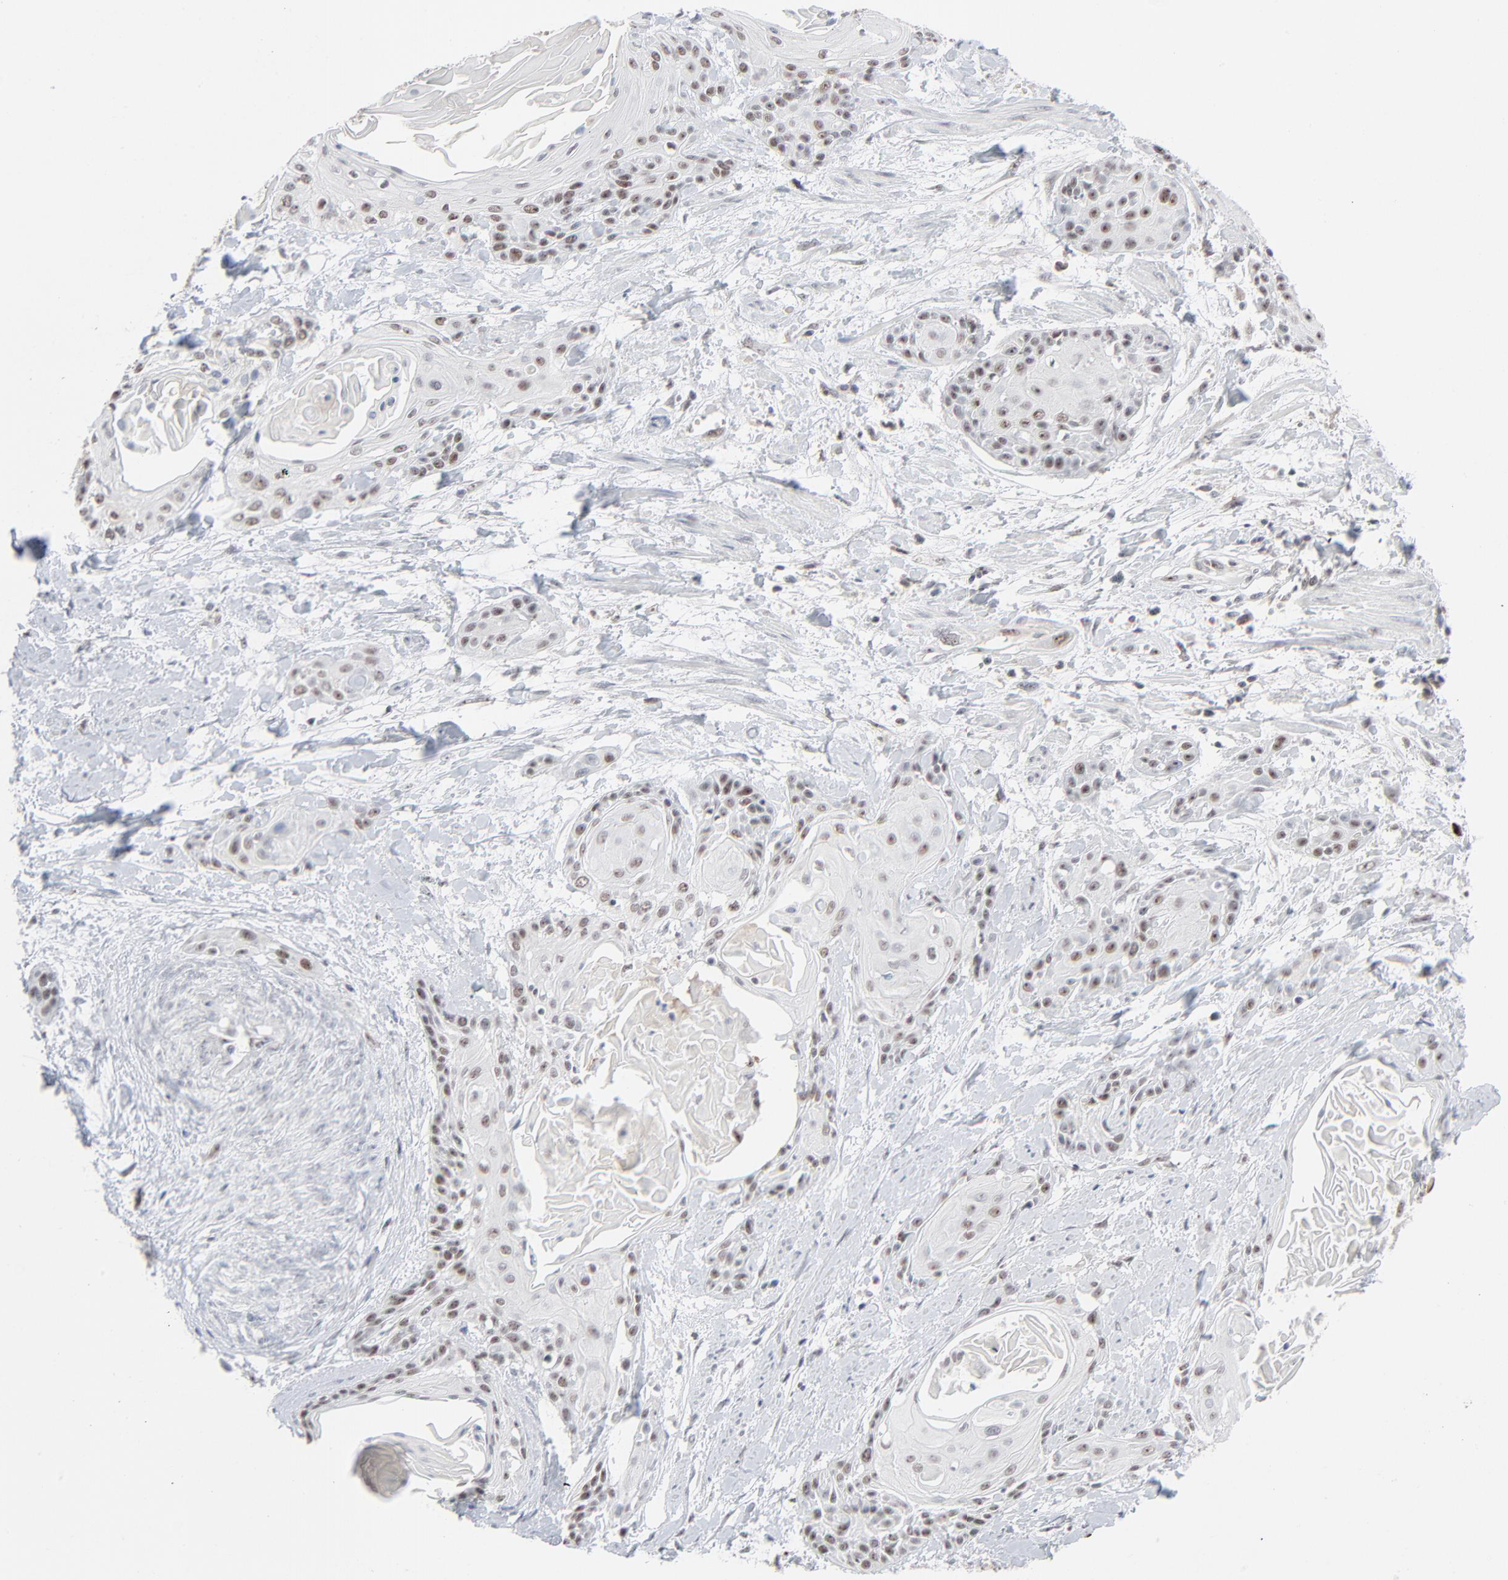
{"staining": {"intensity": "weak", "quantity": "25%-75%", "location": "nuclear"}, "tissue": "cervical cancer", "cell_type": "Tumor cells", "image_type": "cancer", "snomed": [{"axis": "morphology", "description": "Squamous cell carcinoma, NOS"}, {"axis": "topography", "description": "Cervix"}], "caption": "An image of human squamous cell carcinoma (cervical) stained for a protein reveals weak nuclear brown staining in tumor cells.", "gene": "MPHOSPH6", "patient": {"sex": "female", "age": 57}}